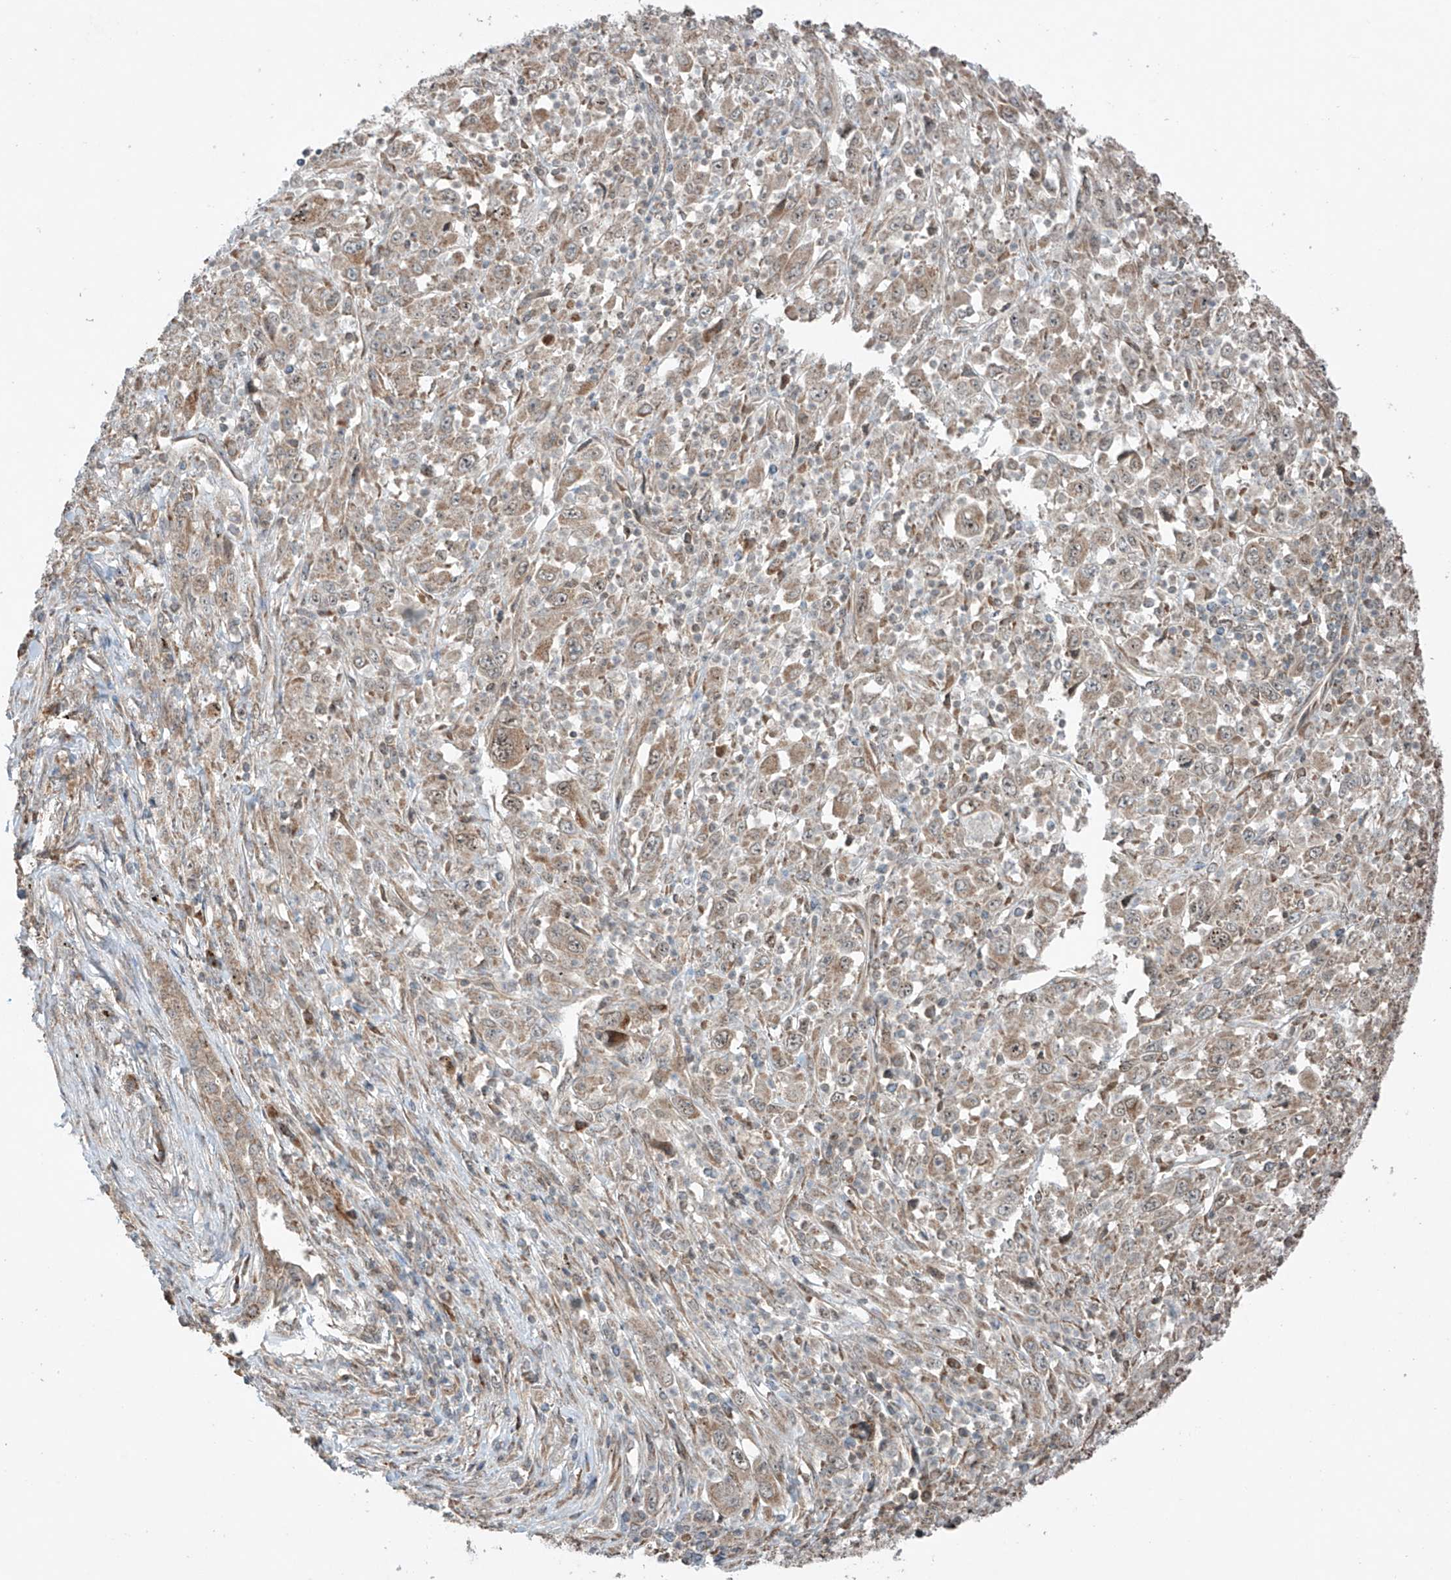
{"staining": {"intensity": "weak", "quantity": "25%-75%", "location": "cytoplasmic/membranous"}, "tissue": "melanoma", "cell_type": "Tumor cells", "image_type": "cancer", "snomed": [{"axis": "morphology", "description": "Malignant melanoma, Metastatic site"}, {"axis": "topography", "description": "Skin"}], "caption": "Human malignant melanoma (metastatic site) stained with a brown dye displays weak cytoplasmic/membranous positive staining in approximately 25%-75% of tumor cells.", "gene": "SAMD3", "patient": {"sex": "female", "age": 56}}